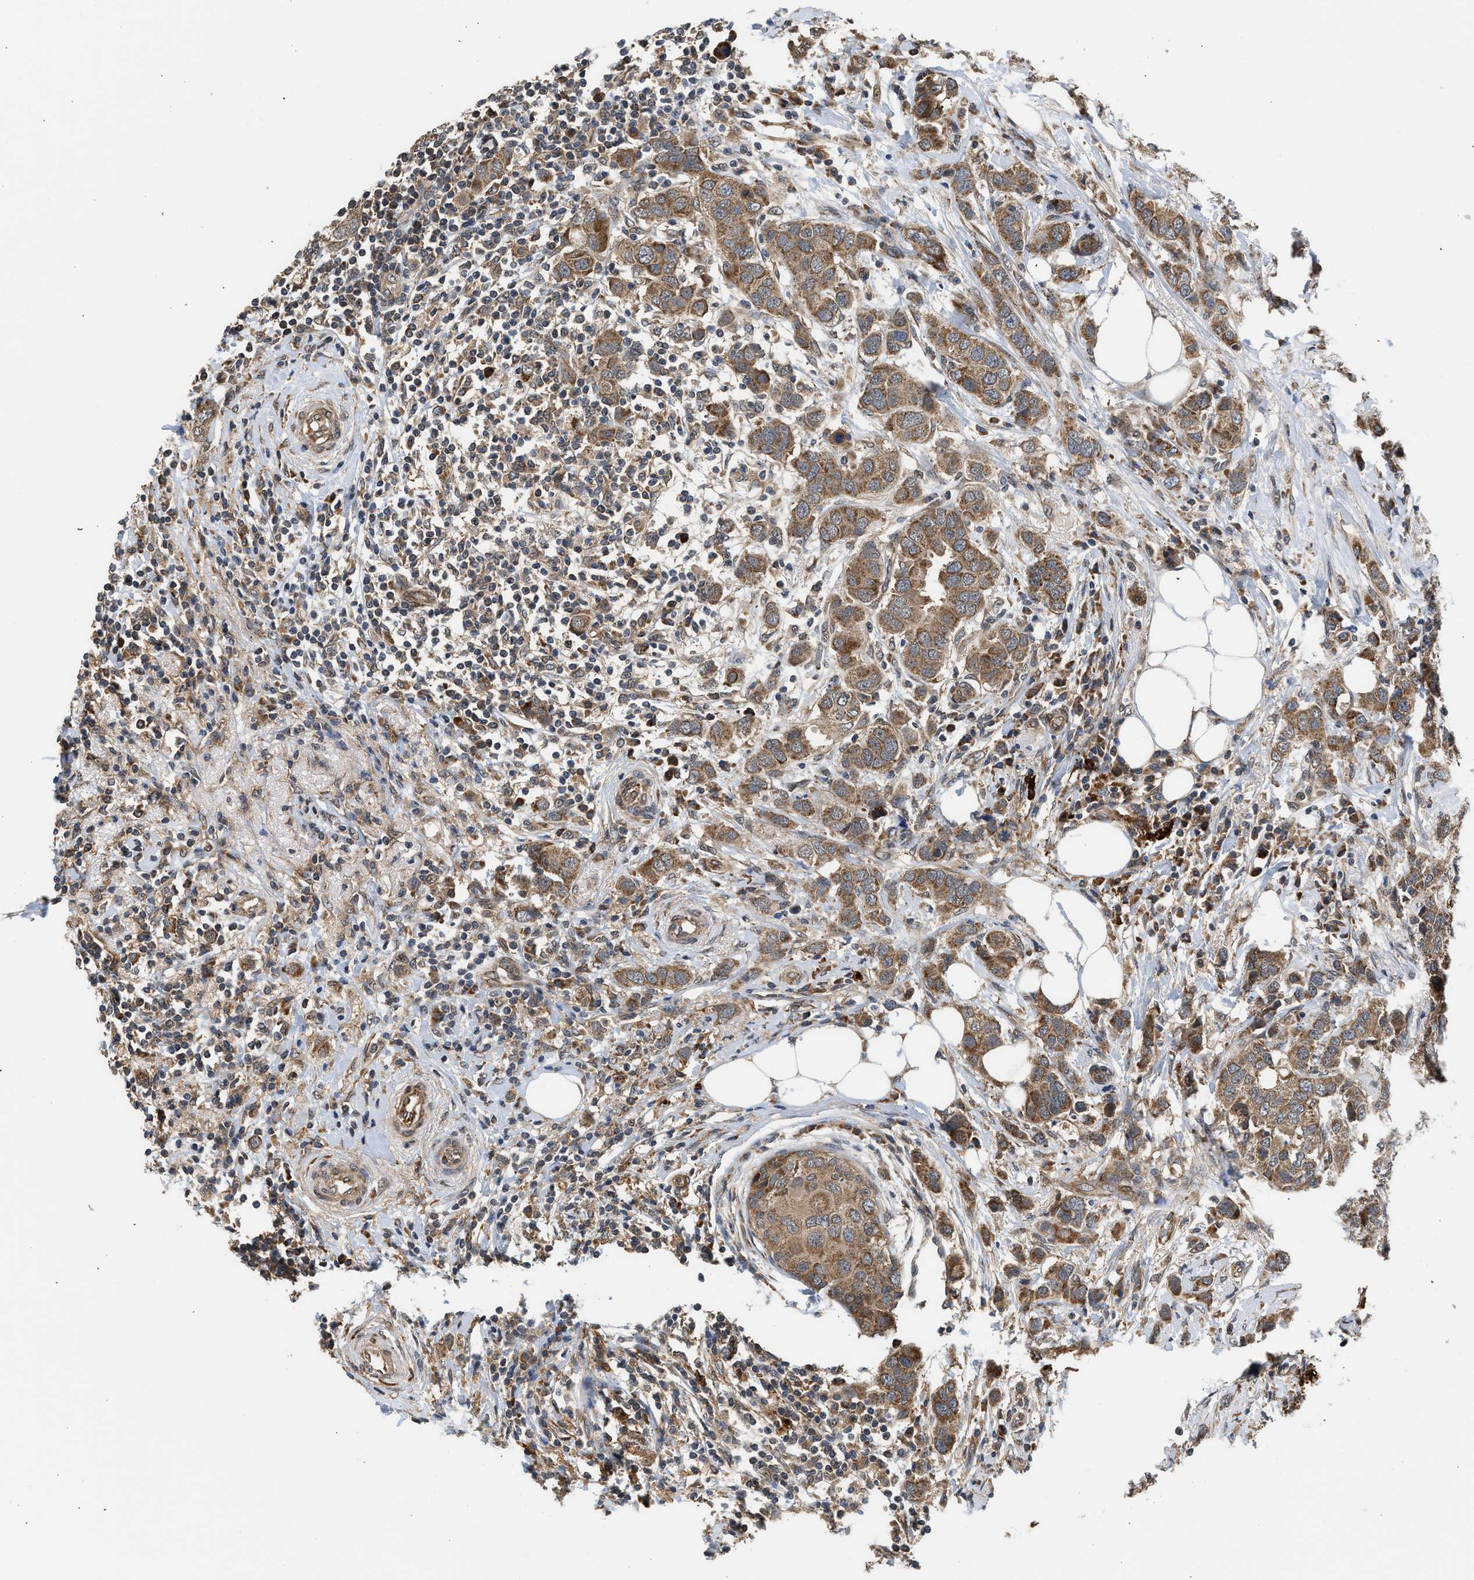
{"staining": {"intensity": "moderate", "quantity": ">75%", "location": "cytoplasmic/membranous"}, "tissue": "breast cancer", "cell_type": "Tumor cells", "image_type": "cancer", "snomed": [{"axis": "morphology", "description": "Duct carcinoma"}, {"axis": "topography", "description": "Breast"}], "caption": "Moderate cytoplasmic/membranous staining for a protein is seen in about >75% of tumor cells of breast cancer (invasive ductal carcinoma) using IHC.", "gene": "POLG2", "patient": {"sex": "female", "age": 50}}